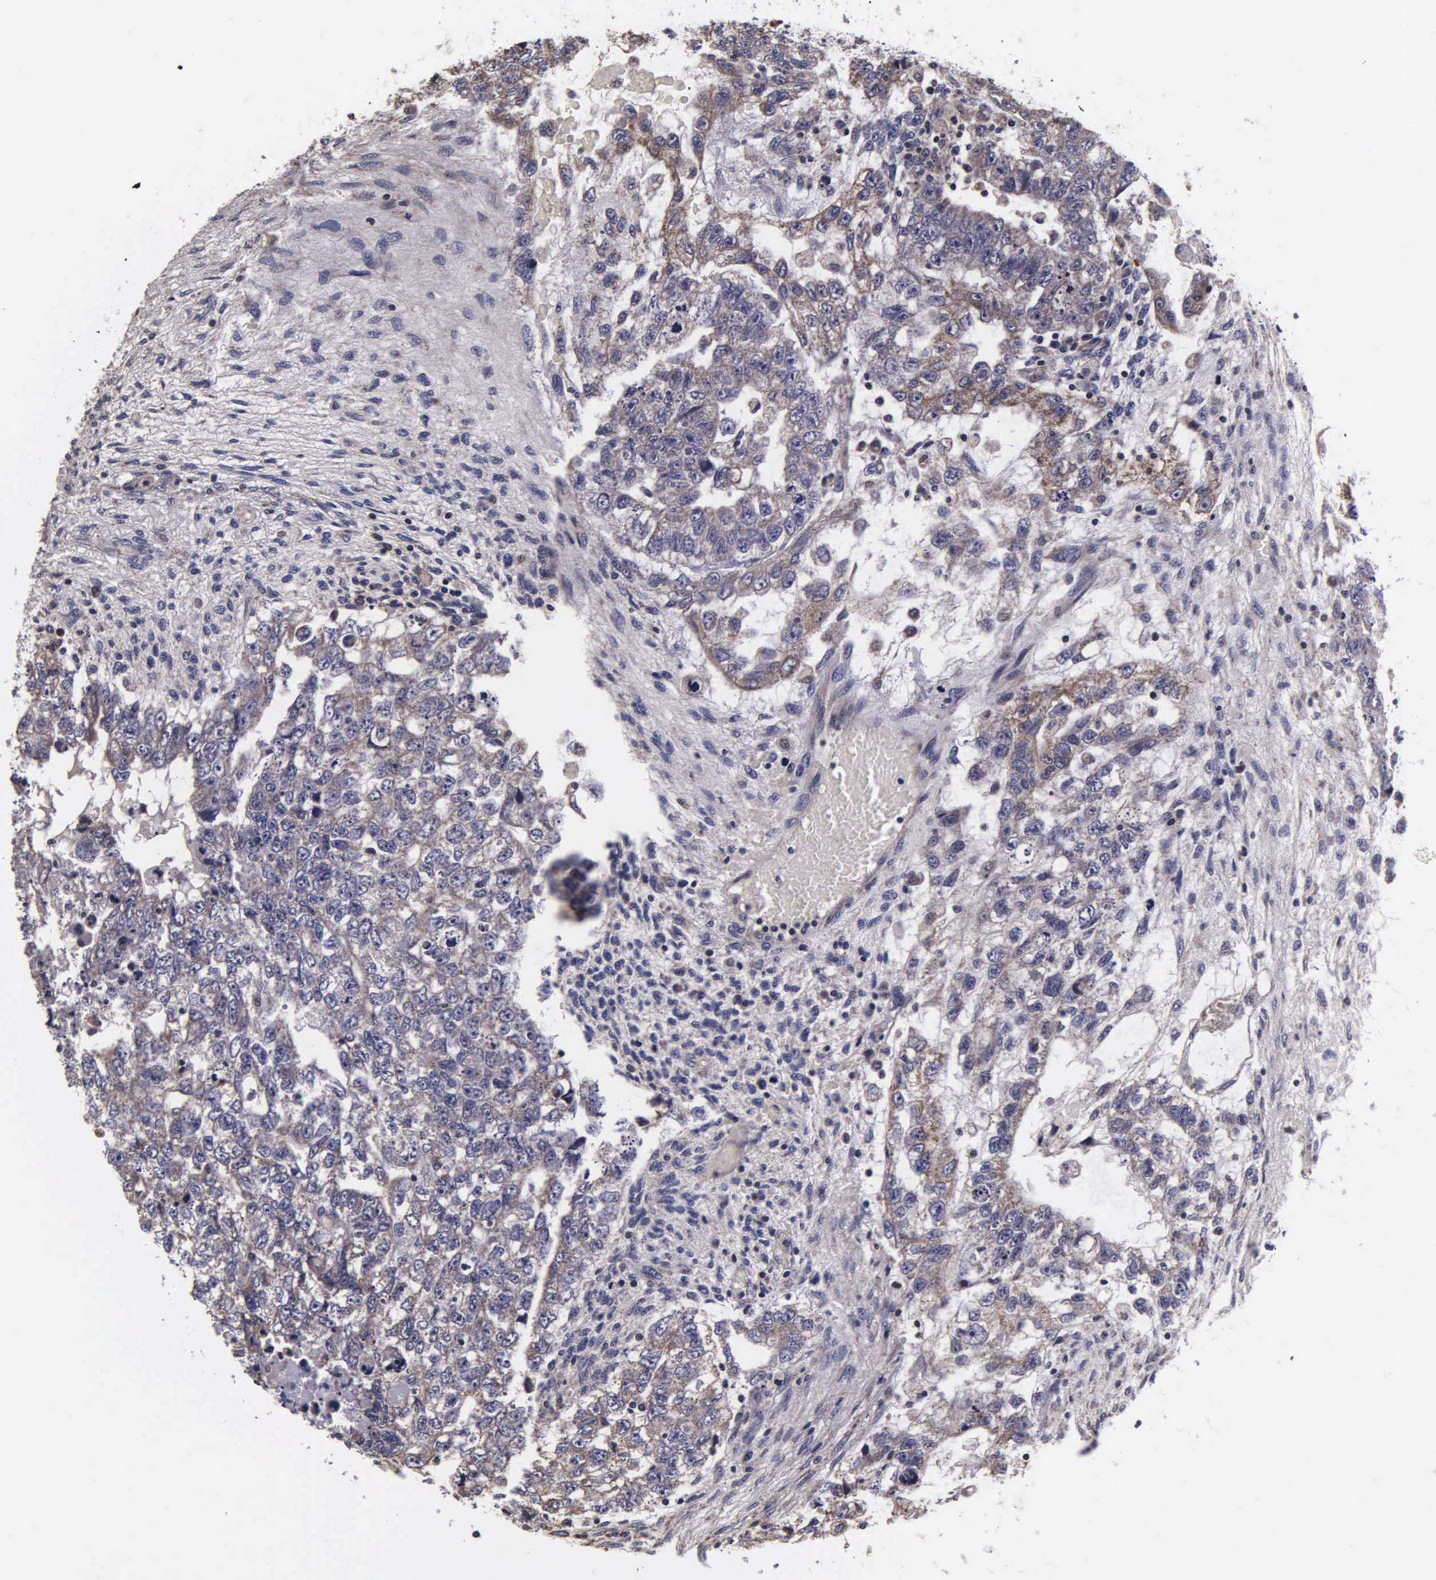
{"staining": {"intensity": "weak", "quantity": "25%-75%", "location": "cytoplasmic/membranous"}, "tissue": "testis cancer", "cell_type": "Tumor cells", "image_type": "cancer", "snomed": [{"axis": "morphology", "description": "Carcinoma, Embryonal, NOS"}, {"axis": "topography", "description": "Testis"}], "caption": "High-magnification brightfield microscopy of testis cancer stained with DAB (brown) and counterstained with hematoxylin (blue). tumor cells exhibit weak cytoplasmic/membranous staining is identified in approximately25%-75% of cells.", "gene": "PSMA3", "patient": {"sex": "male", "age": 36}}